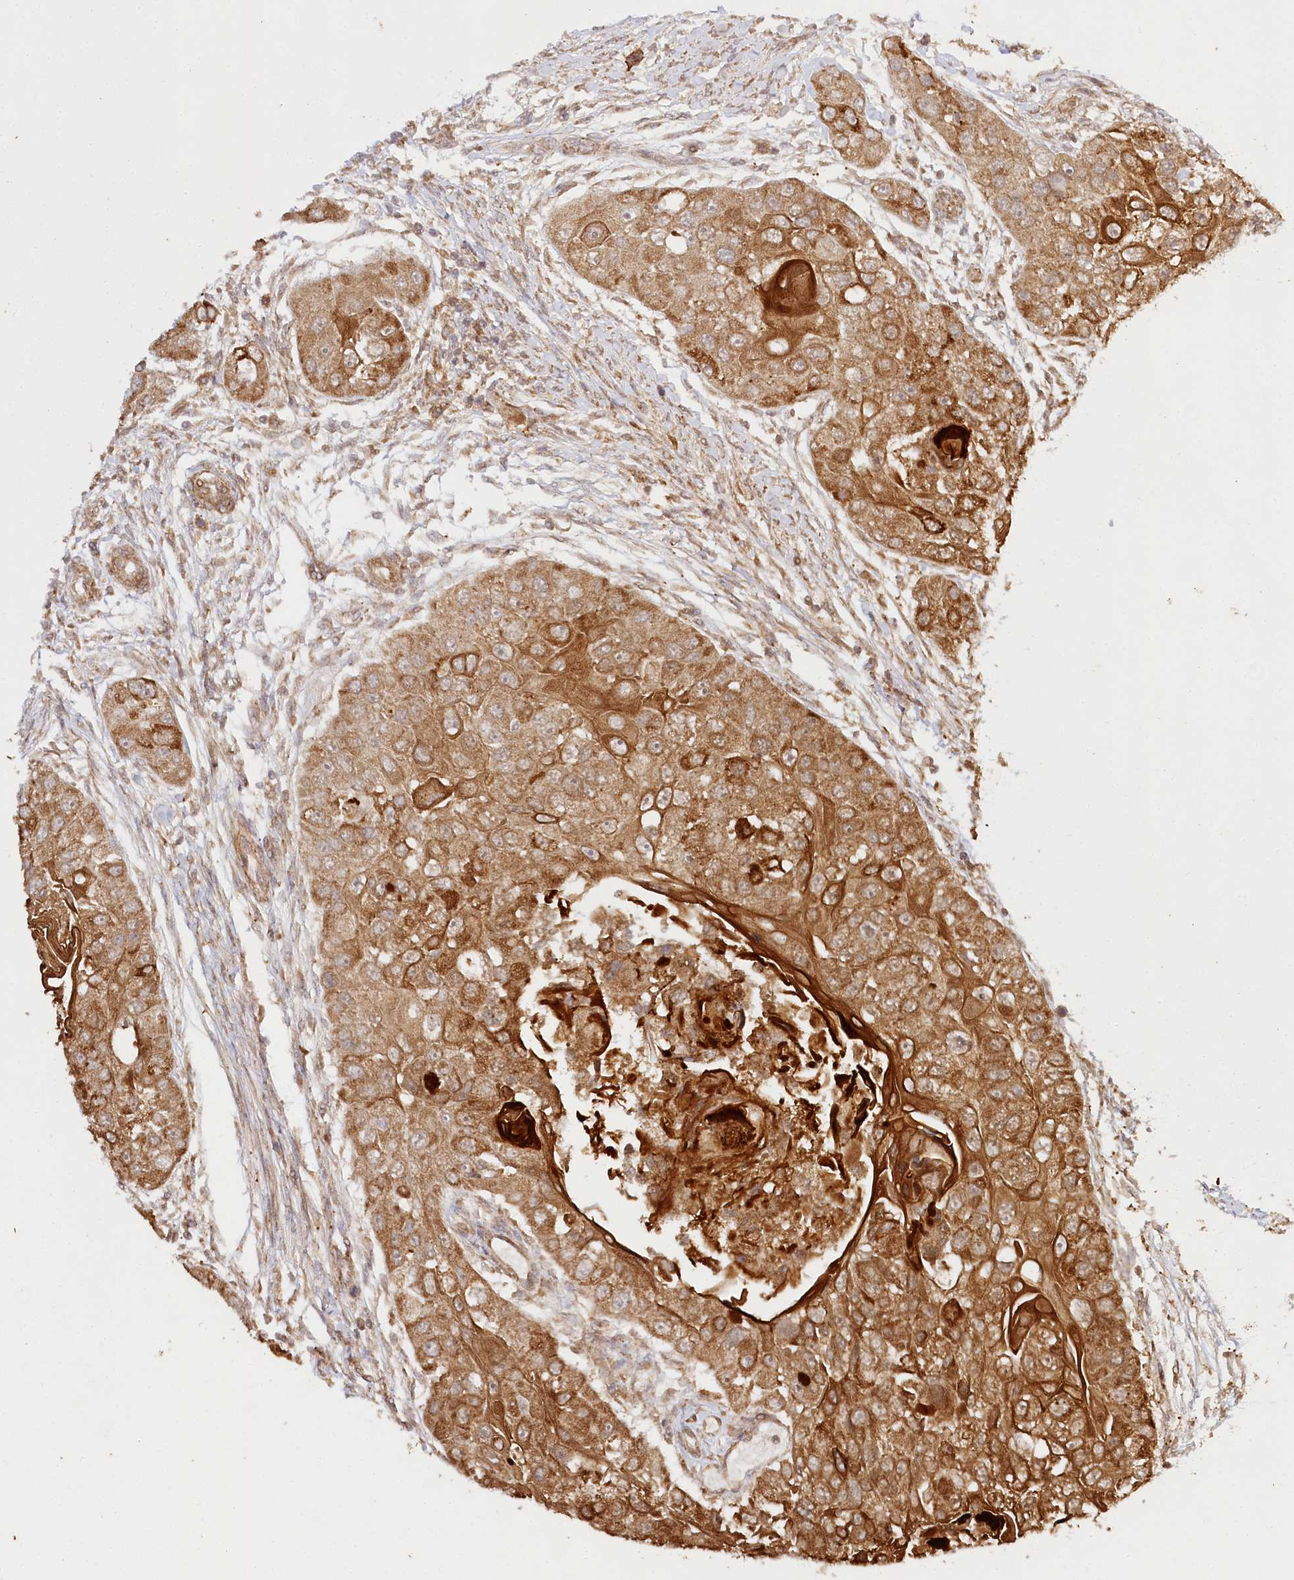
{"staining": {"intensity": "strong", "quantity": ">75%", "location": "cytoplasmic/membranous"}, "tissue": "head and neck cancer", "cell_type": "Tumor cells", "image_type": "cancer", "snomed": [{"axis": "morphology", "description": "Normal tissue, NOS"}, {"axis": "morphology", "description": "Squamous cell carcinoma, NOS"}, {"axis": "topography", "description": "Skeletal muscle"}, {"axis": "topography", "description": "Head-Neck"}], "caption": "Protein staining of head and neck squamous cell carcinoma tissue reveals strong cytoplasmic/membranous staining in about >75% of tumor cells. The staining is performed using DAB (3,3'-diaminobenzidine) brown chromogen to label protein expression. The nuclei are counter-stained blue using hematoxylin.", "gene": "ULK2", "patient": {"sex": "male", "age": 51}}